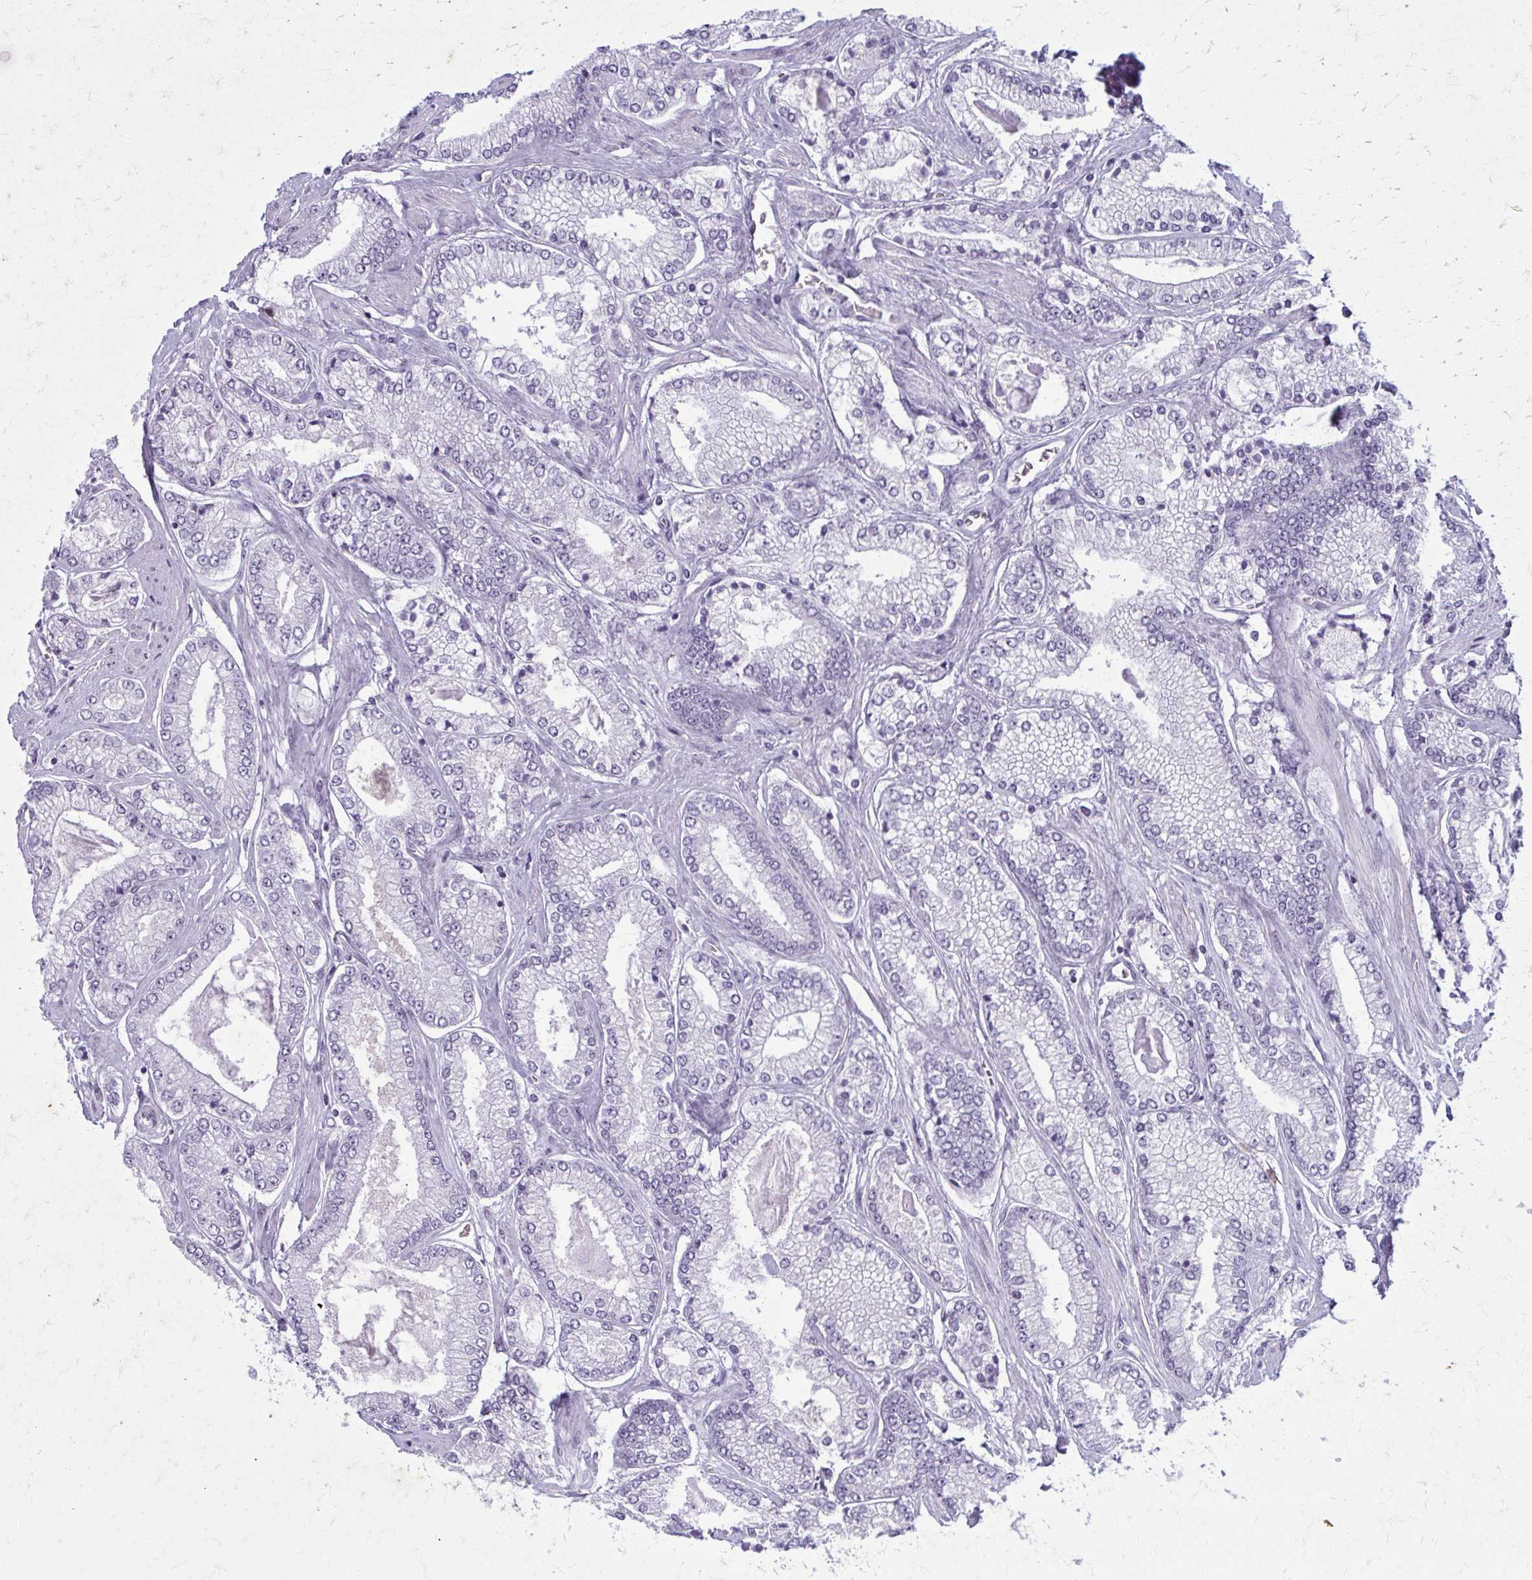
{"staining": {"intensity": "negative", "quantity": "none", "location": "none"}, "tissue": "prostate cancer", "cell_type": "Tumor cells", "image_type": "cancer", "snomed": [{"axis": "morphology", "description": "Adenocarcinoma, Low grade"}, {"axis": "topography", "description": "Prostate"}], "caption": "Tumor cells show no significant protein positivity in prostate cancer (adenocarcinoma (low-grade)).", "gene": "CARD9", "patient": {"sex": "male", "age": 67}}